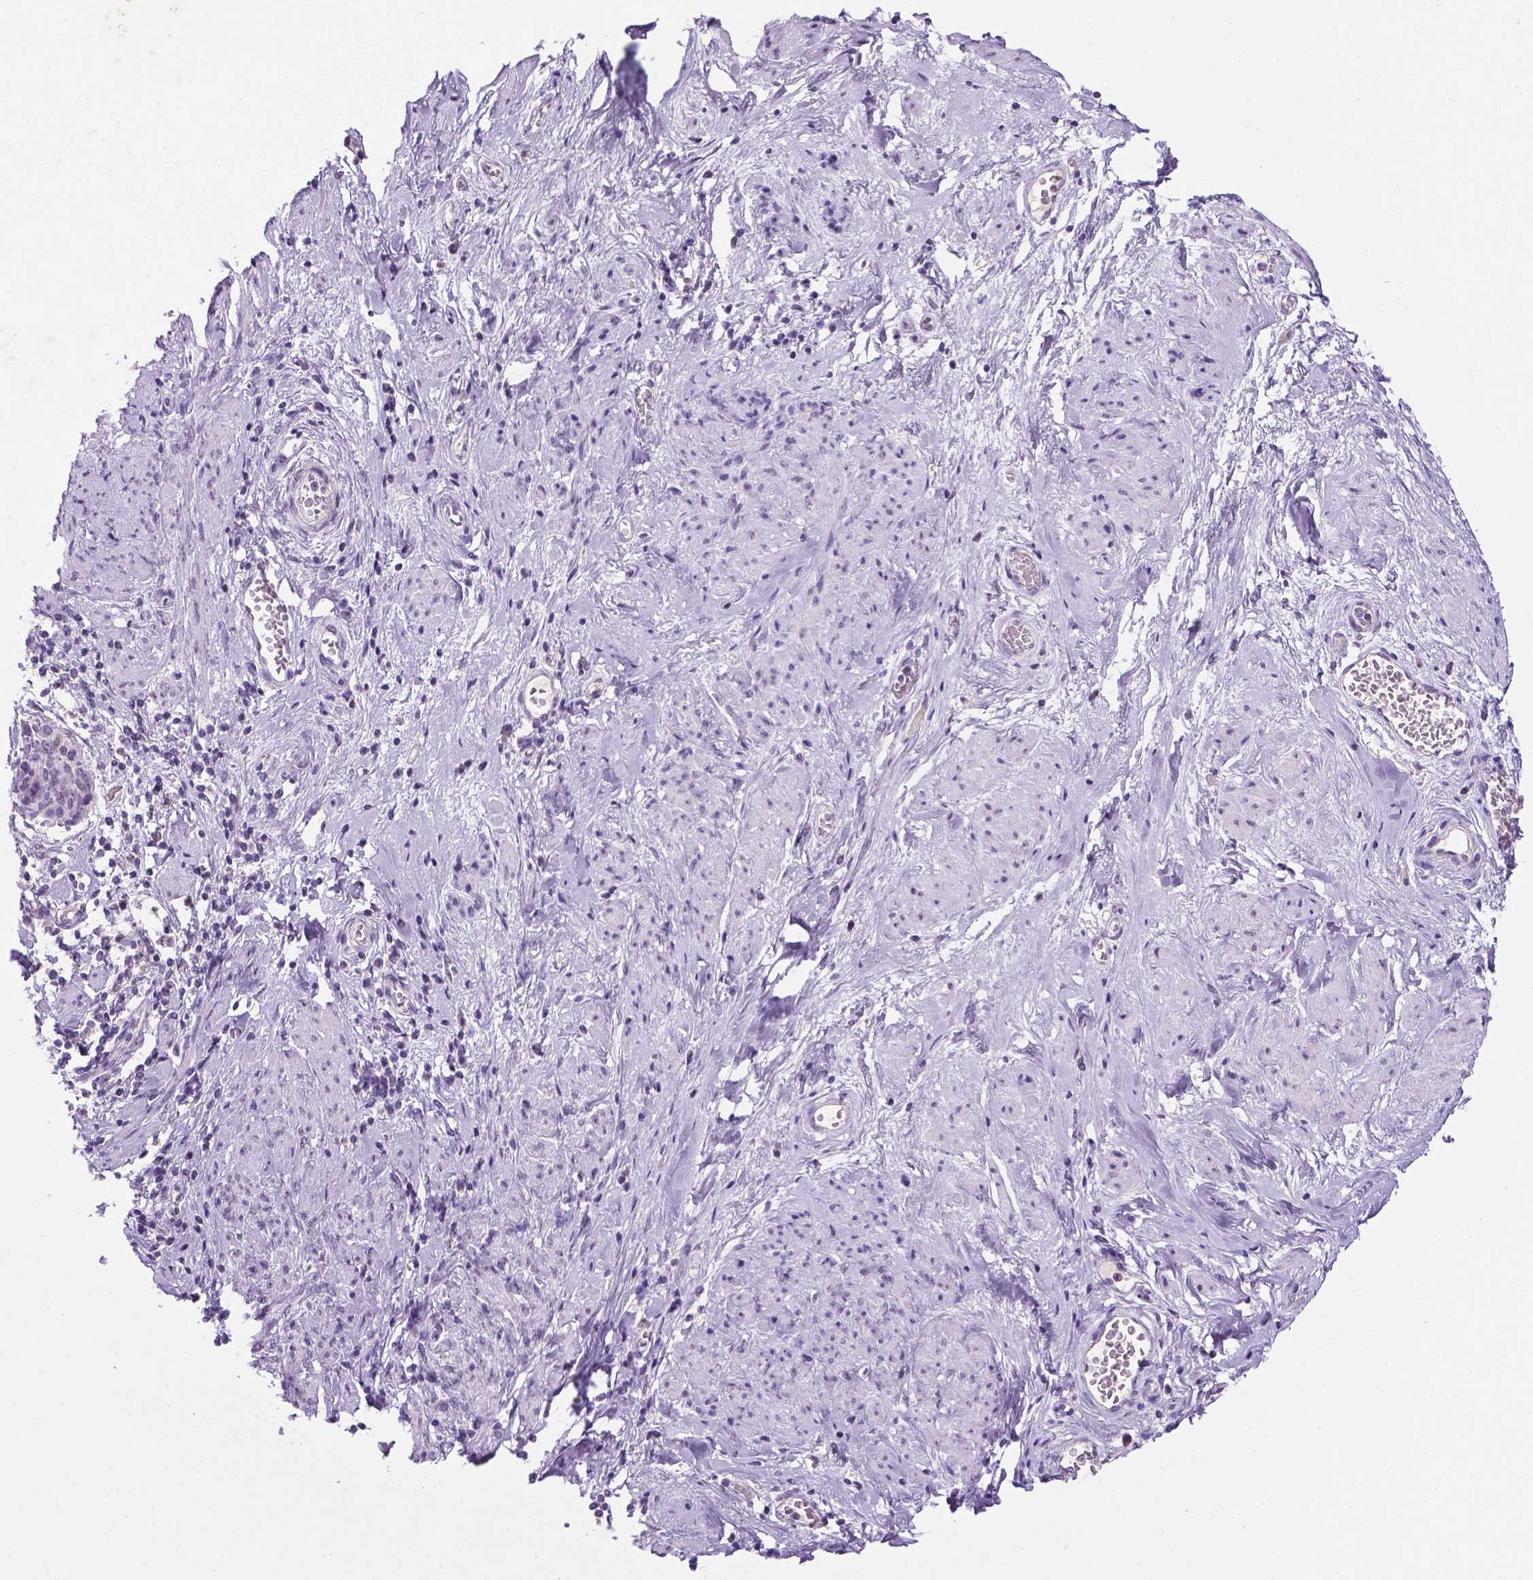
{"staining": {"intensity": "negative", "quantity": "none", "location": "none"}, "tissue": "cervical cancer", "cell_type": "Tumor cells", "image_type": "cancer", "snomed": [{"axis": "morphology", "description": "Squamous cell carcinoma, NOS"}, {"axis": "topography", "description": "Cervix"}], "caption": "Immunohistochemical staining of human cervical squamous cell carcinoma displays no significant positivity in tumor cells. Brightfield microscopy of immunohistochemistry (IHC) stained with DAB (brown) and hematoxylin (blue), captured at high magnification.", "gene": "C18orf21", "patient": {"sex": "female", "age": 69}}